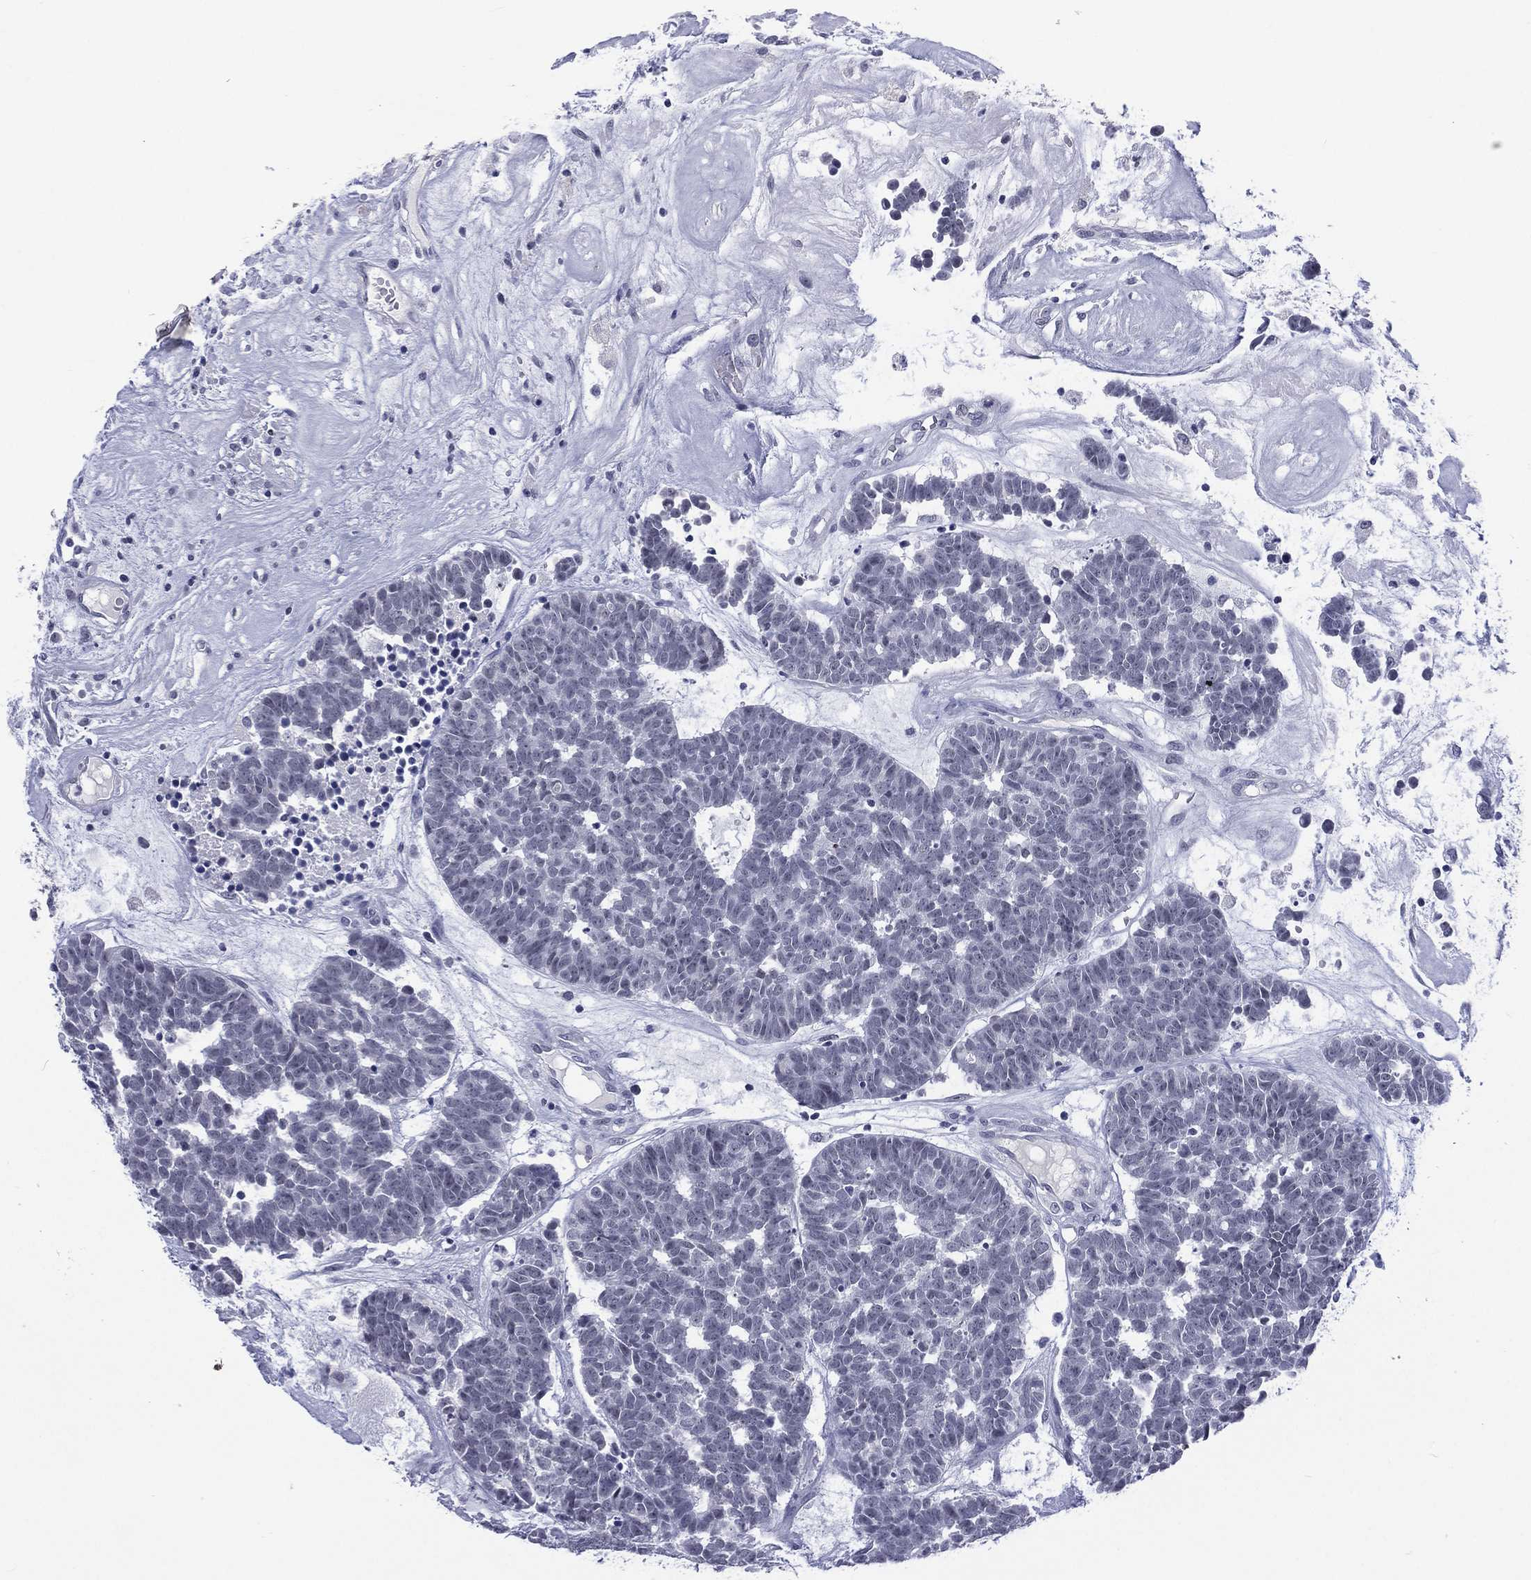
{"staining": {"intensity": "negative", "quantity": "none", "location": "none"}, "tissue": "head and neck cancer", "cell_type": "Tumor cells", "image_type": "cancer", "snomed": [{"axis": "morphology", "description": "Adenocarcinoma, NOS"}, {"axis": "topography", "description": "Head-Neck"}], "caption": "Immunohistochemistry (IHC) of head and neck adenocarcinoma displays no staining in tumor cells.", "gene": "SSX1", "patient": {"sex": "female", "age": 81}}